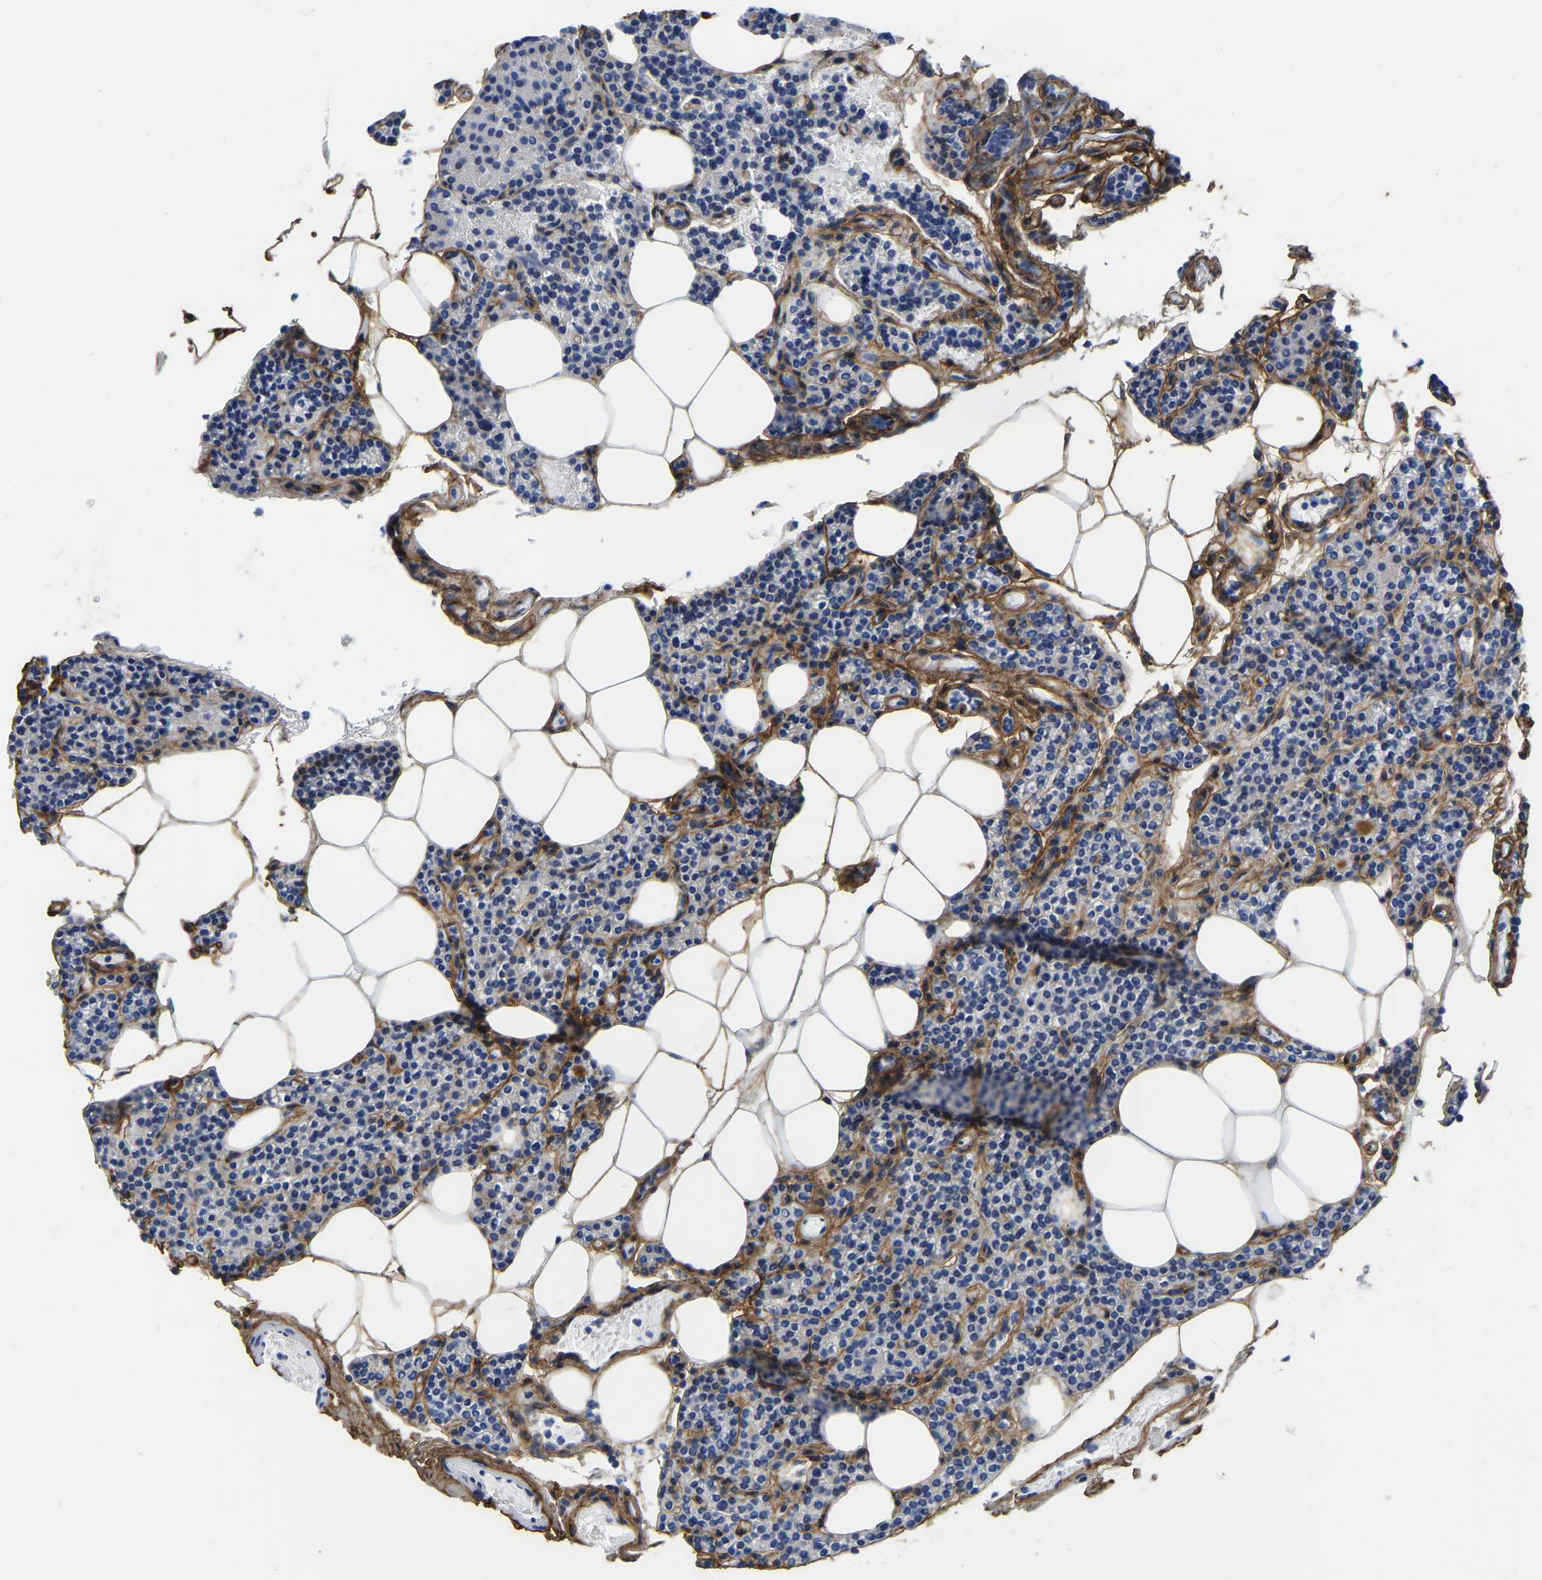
{"staining": {"intensity": "negative", "quantity": "none", "location": "none"}, "tissue": "parathyroid gland", "cell_type": "Glandular cells", "image_type": "normal", "snomed": [{"axis": "morphology", "description": "Normal tissue, NOS"}, {"axis": "morphology", "description": "Adenoma, NOS"}, {"axis": "topography", "description": "Parathyroid gland"}], "caption": "Immunohistochemistry (IHC) micrograph of benign parathyroid gland: parathyroid gland stained with DAB reveals no significant protein staining in glandular cells.", "gene": "COL6A1", "patient": {"sex": "female", "age": 70}}